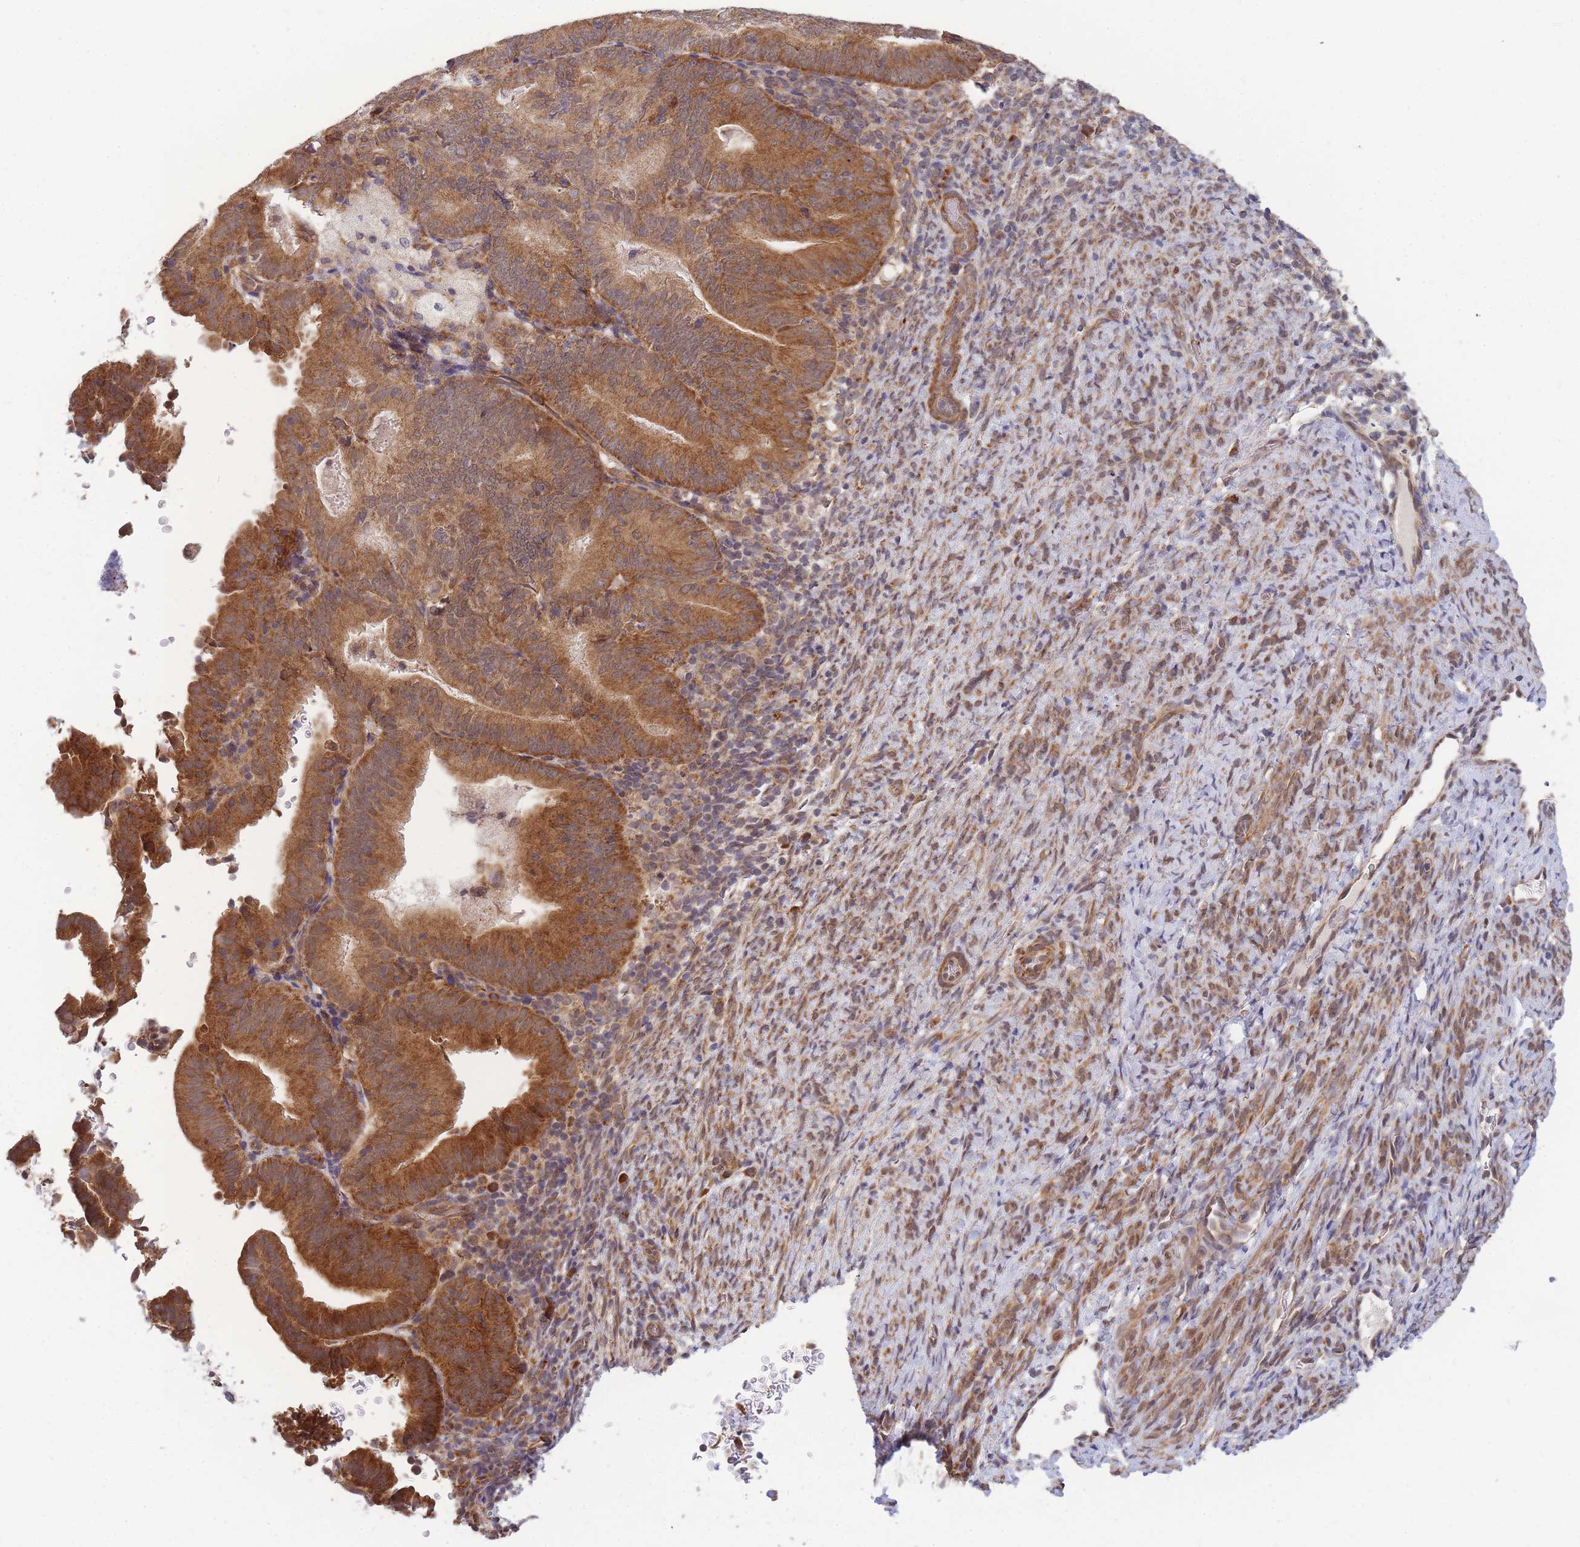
{"staining": {"intensity": "strong", "quantity": ">75%", "location": "cytoplasmic/membranous"}, "tissue": "endometrial cancer", "cell_type": "Tumor cells", "image_type": "cancer", "snomed": [{"axis": "morphology", "description": "Adenocarcinoma, NOS"}, {"axis": "topography", "description": "Endometrium"}], "caption": "Endometrial adenocarcinoma tissue exhibits strong cytoplasmic/membranous positivity in approximately >75% of tumor cells, visualized by immunohistochemistry. The staining was performed using DAB, with brown indicating positive protein expression. Nuclei are stained blue with hematoxylin.", "gene": "MRPL23", "patient": {"sex": "female", "age": 70}}